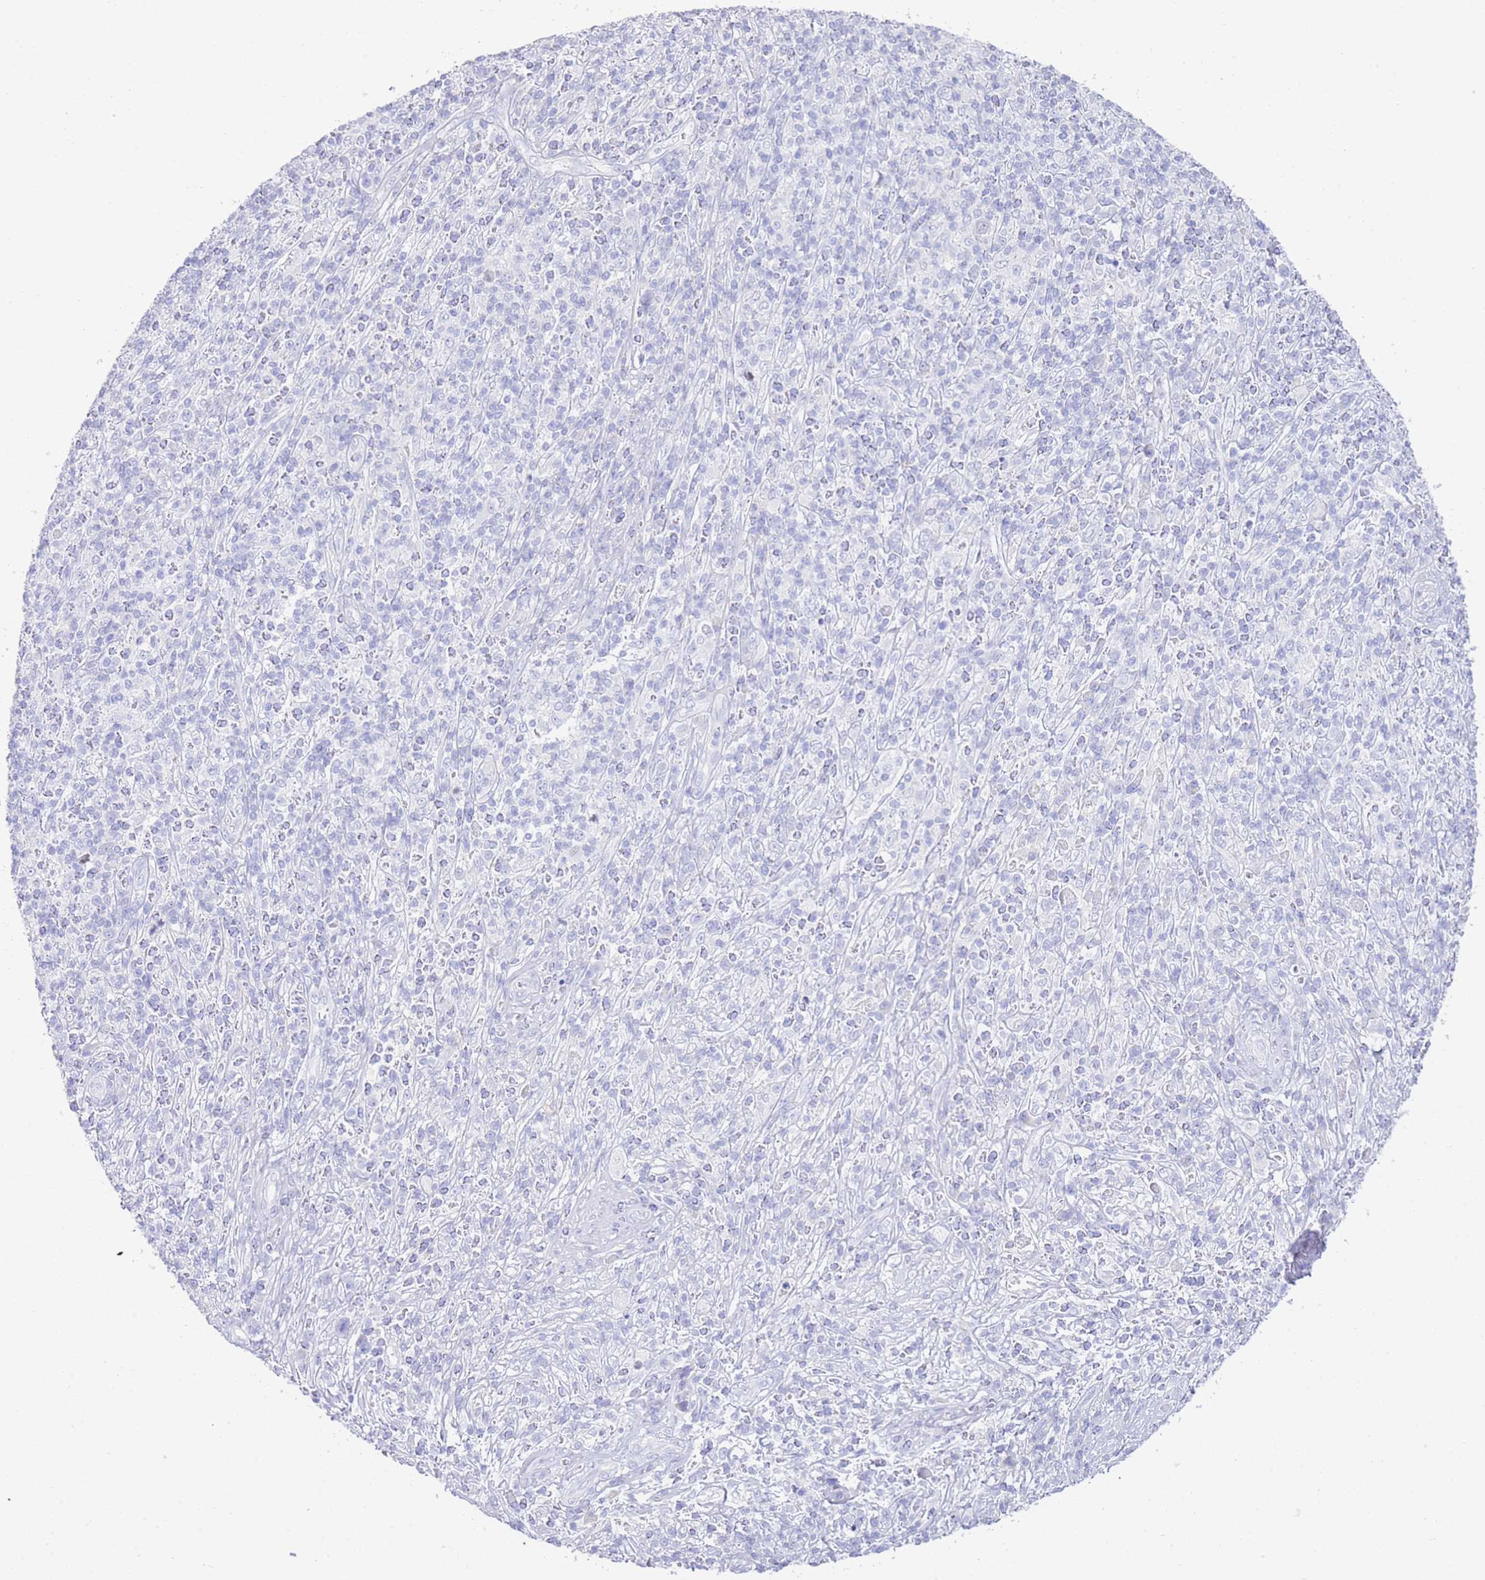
{"staining": {"intensity": "negative", "quantity": "none", "location": "none"}, "tissue": "melanoma", "cell_type": "Tumor cells", "image_type": "cancer", "snomed": [{"axis": "morphology", "description": "Malignant melanoma, NOS"}, {"axis": "topography", "description": "Skin"}], "caption": "Image shows no protein positivity in tumor cells of malignant melanoma tissue.", "gene": "LRRC37A", "patient": {"sex": "male", "age": 66}}